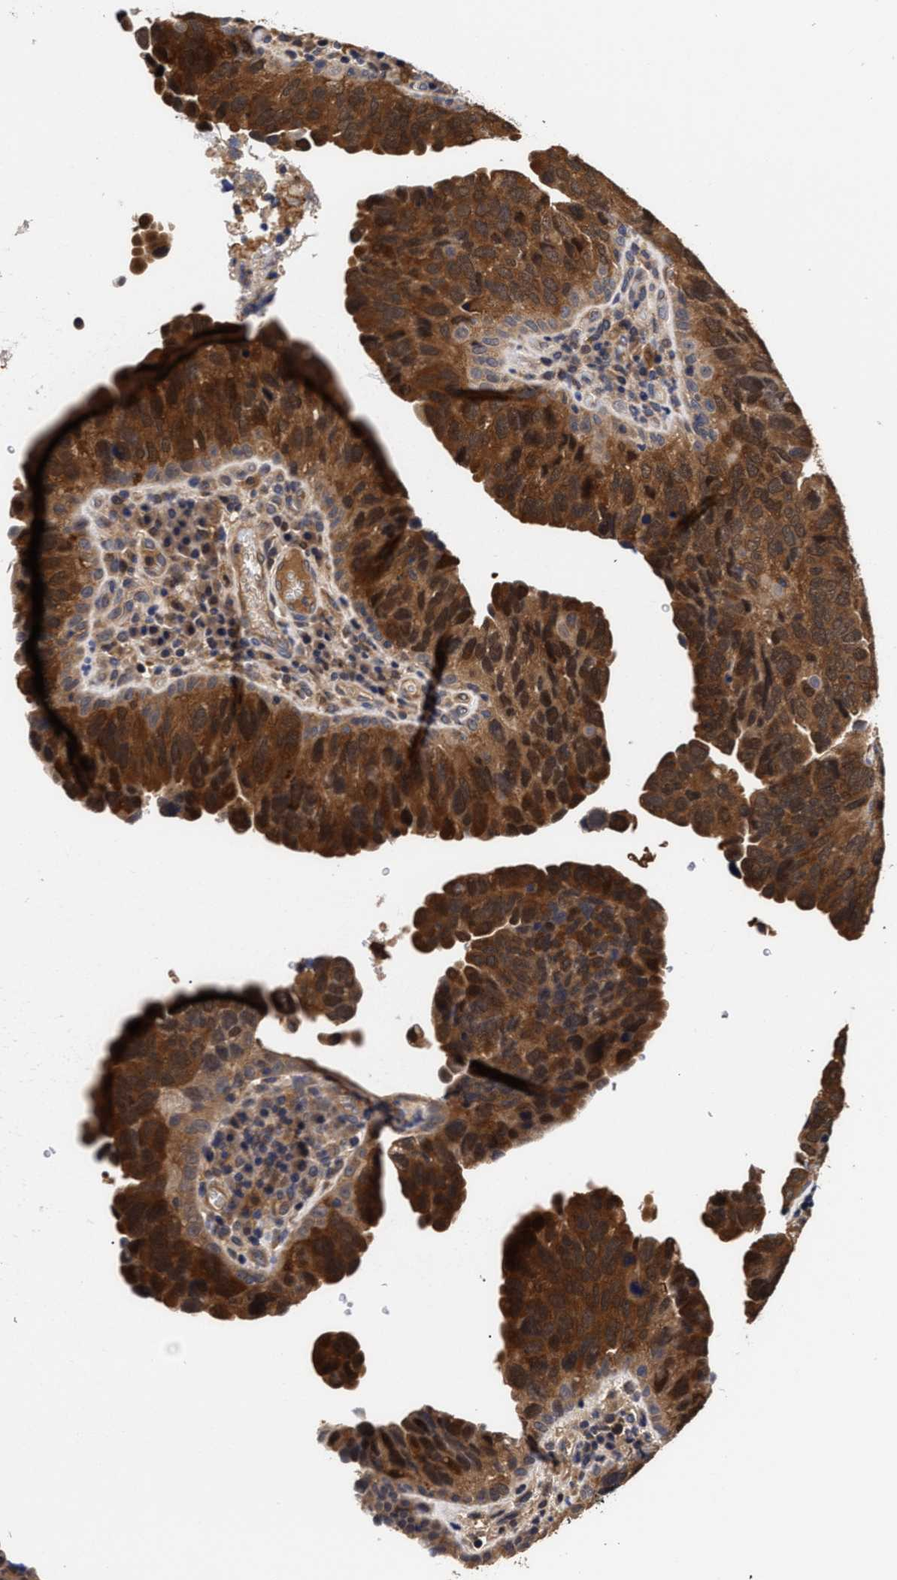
{"staining": {"intensity": "strong", "quantity": ">75%", "location": "cytoplasmic/membranous"}, "tissue": "urothelial cancer", "cell_type": "Tumor cells", "image_type": "cancer", "snomed": [{"axis": "morphology", "description": "Urothelial carcinoma, High grade"}, {"axis": "topography", "description": "Urinary bladder"}], "caption": "Strong cytoplasmic/membranous positivity is present in about >75% of tumor cells in urothelial cancer.", "gene": "SOCS5", "patient": {"sex": "female", "age": 82}}